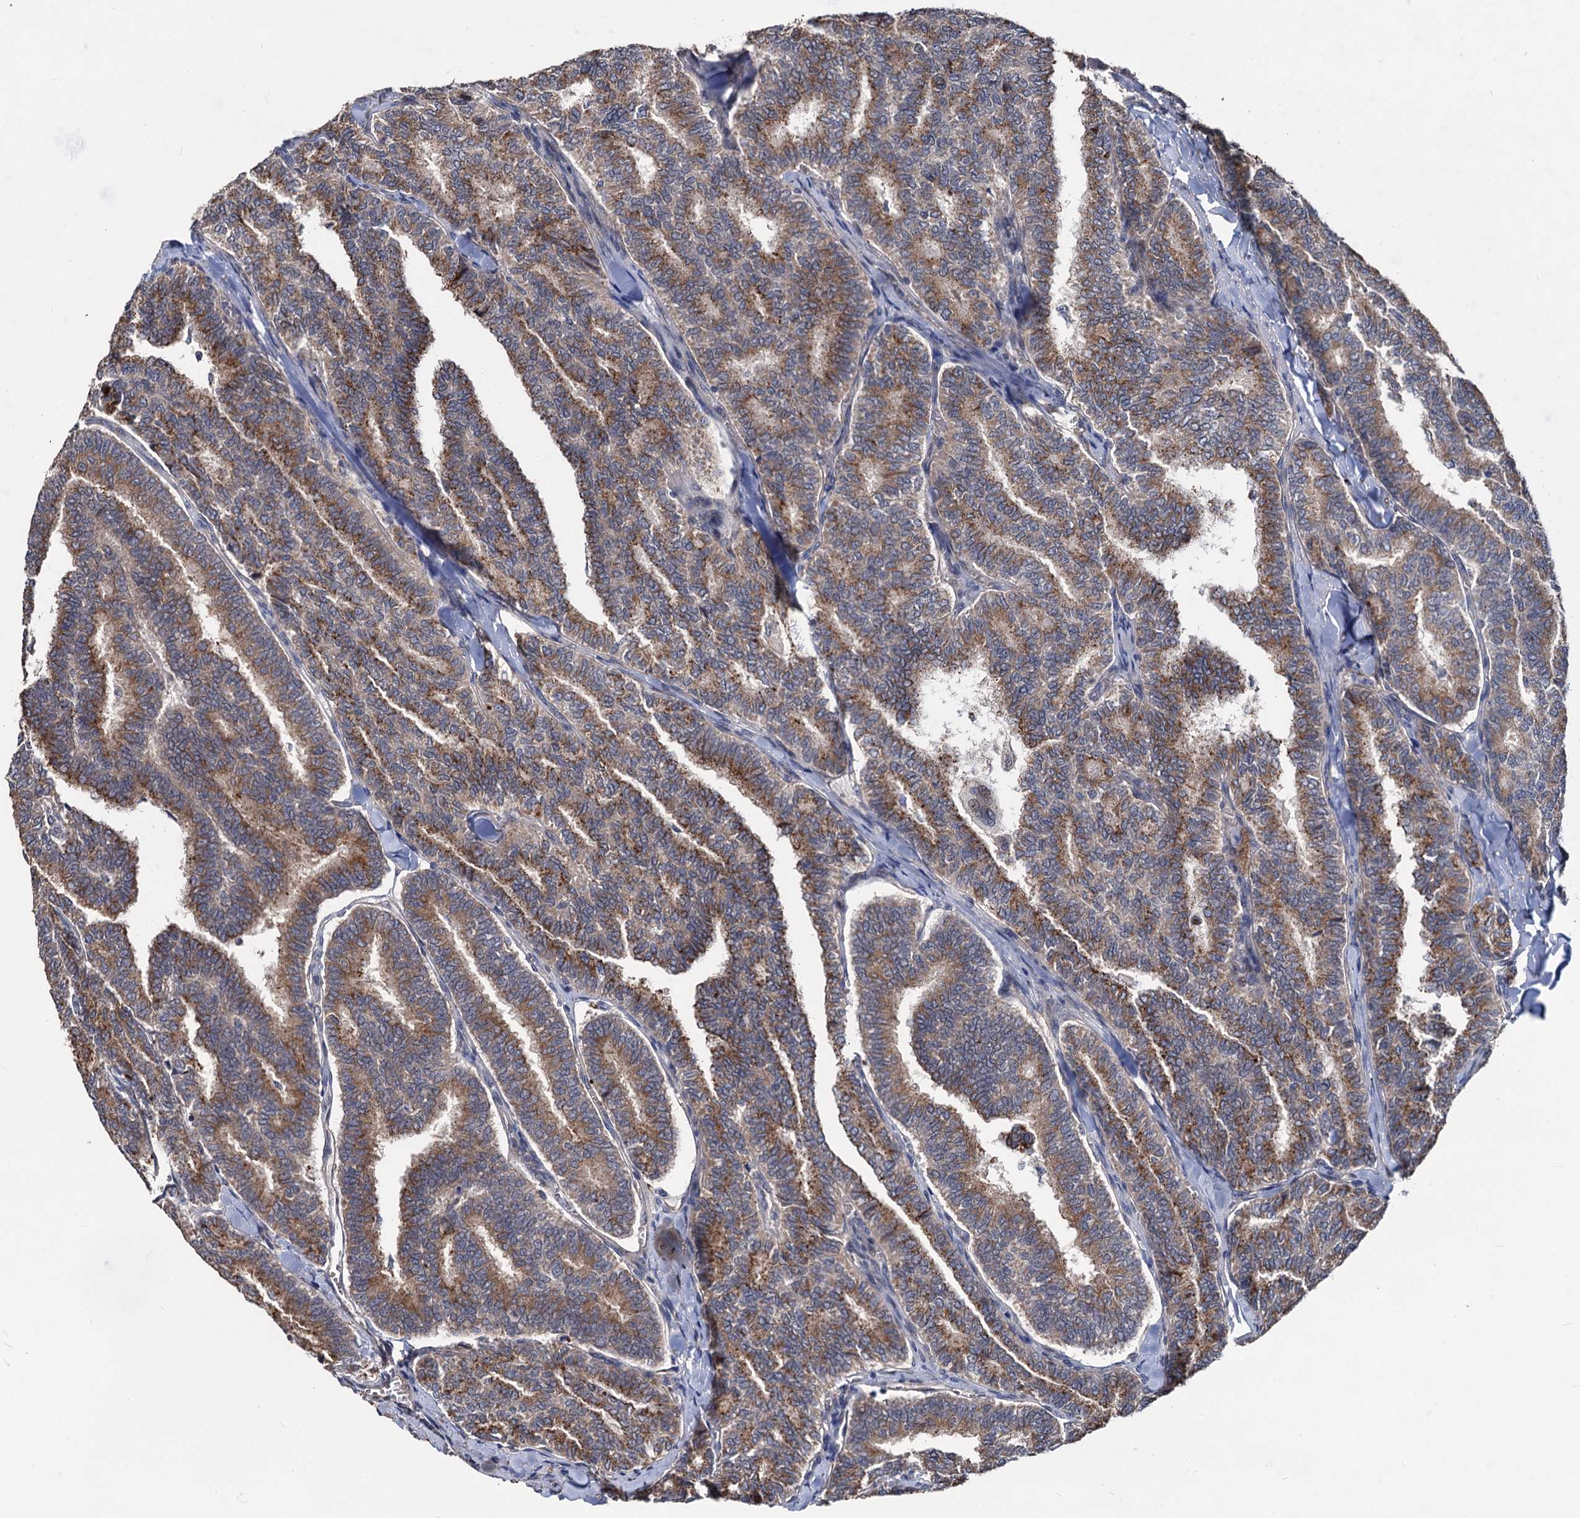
{"staining": {"intensity": "moderate", "quantity": ">75%", "location": "cytoplasmic/membranous"}, "tissue": "thyroid cancer", "cell_type": "Tumor cells", "image_type": "cancer", "snomed": [{"axis": "morphology", "description": "Papillary adenocarcinoma, NOS"}, {"axis": "topography", "description": "Thyroid gland"}], "caption": "Moderate cytoplasmic/membranous staining is appreciated in about >75% of tumor cells in thyroid cancer.", "gene": "SMAGP", "patient": {"sex": "female", "age": 35}}